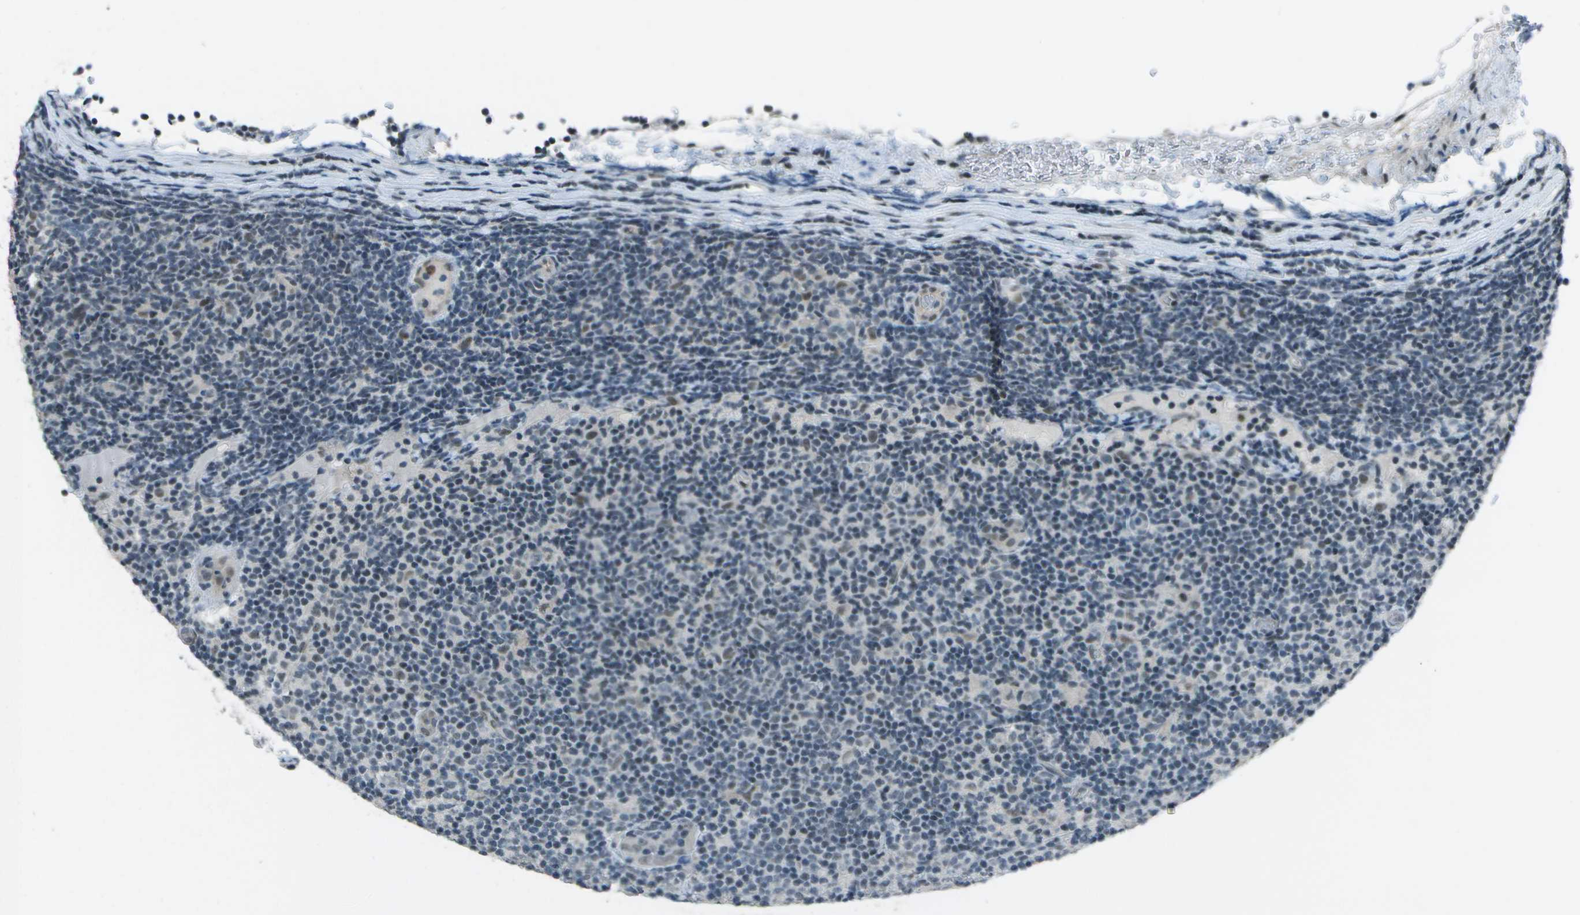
{"staining": {"intensity": "weak", "quantity": "<25%", "location": "nuclear"}, "tissue": "lymphoma", "cell_type": "Tumor cells", "image_type": "cancer", "snomed": [{"axis": "morphology", "description": "Malignant lymphoma, non-Hodgkin's type, Low grade"}, {"axis": "topography", "description": "Lymph node"}], "caption": "DAB (3,3'-diaminobenzidine) immunohistochemical staining of human lymphoma exhibits no significant positivity in tumor cells. The staining was performed using DAB to visualize the protein expression in brown, while the nuclei were stained in blue with hematoxylin (Magnification: 20x).", "gene": "DEPDC1", "patient": {"sex": "male", "age": 83}}